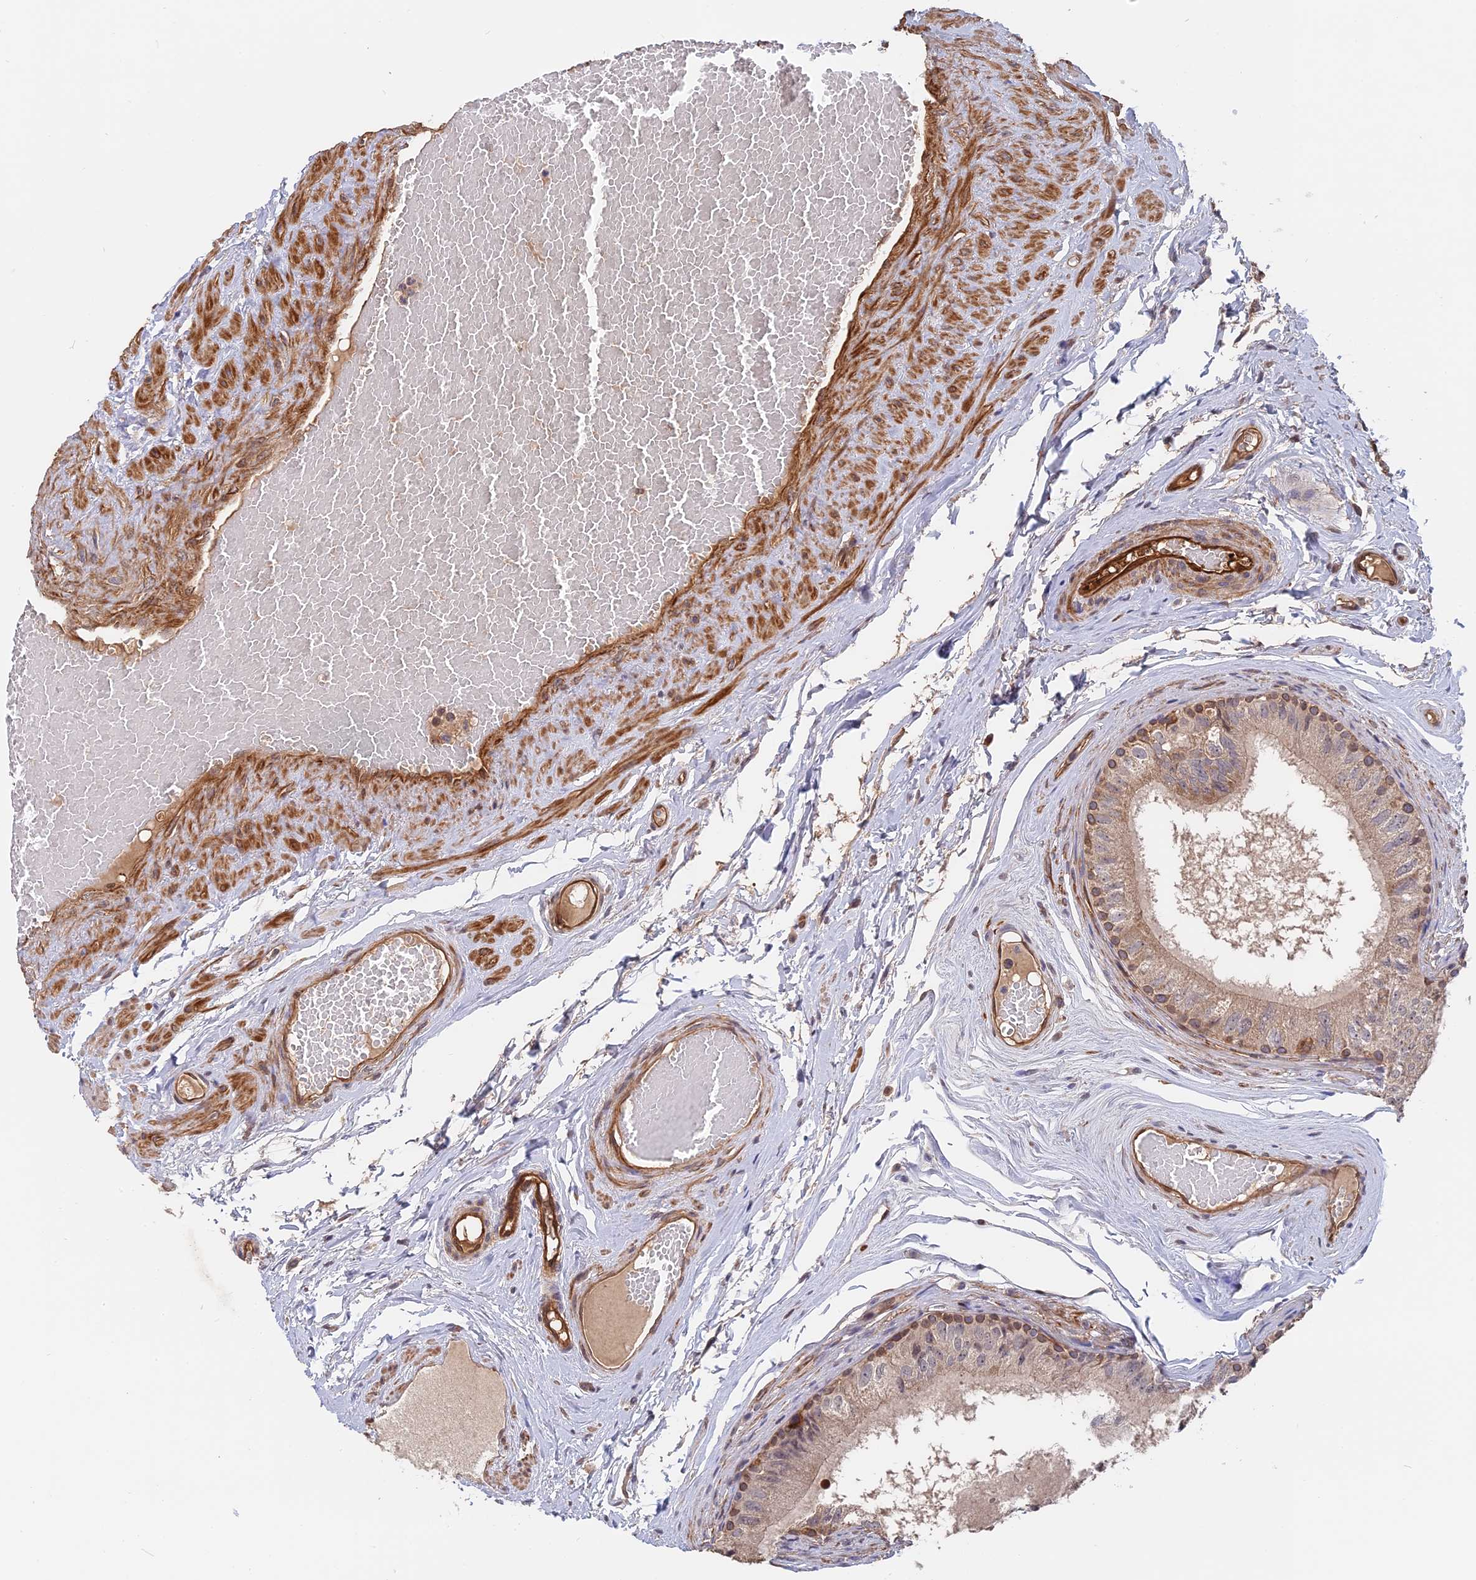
{"staining": {"intensity": "moderate", "quantity": "<25%", "location": "cytoplasmic/membranous"}, "tissue": "epididymis", "cell_type": "Glandular cells", "image_type": "normal", "snomed": [{"axis": "morphology", "description": "Normal tissue, NOS"}, {"axis": "topography", "description": "Epididymis"}], "caption": "This image displays benign epididymis stained with immunohistochemistry (IHC) to label a protein in brown. The cytoplasmic/membranous of glandular cells show moderate positivity for the protein. Nuclei are counter-stained blue.", "gene": "SAC3D1", "patient": {"sex": "male", "age": 79}}